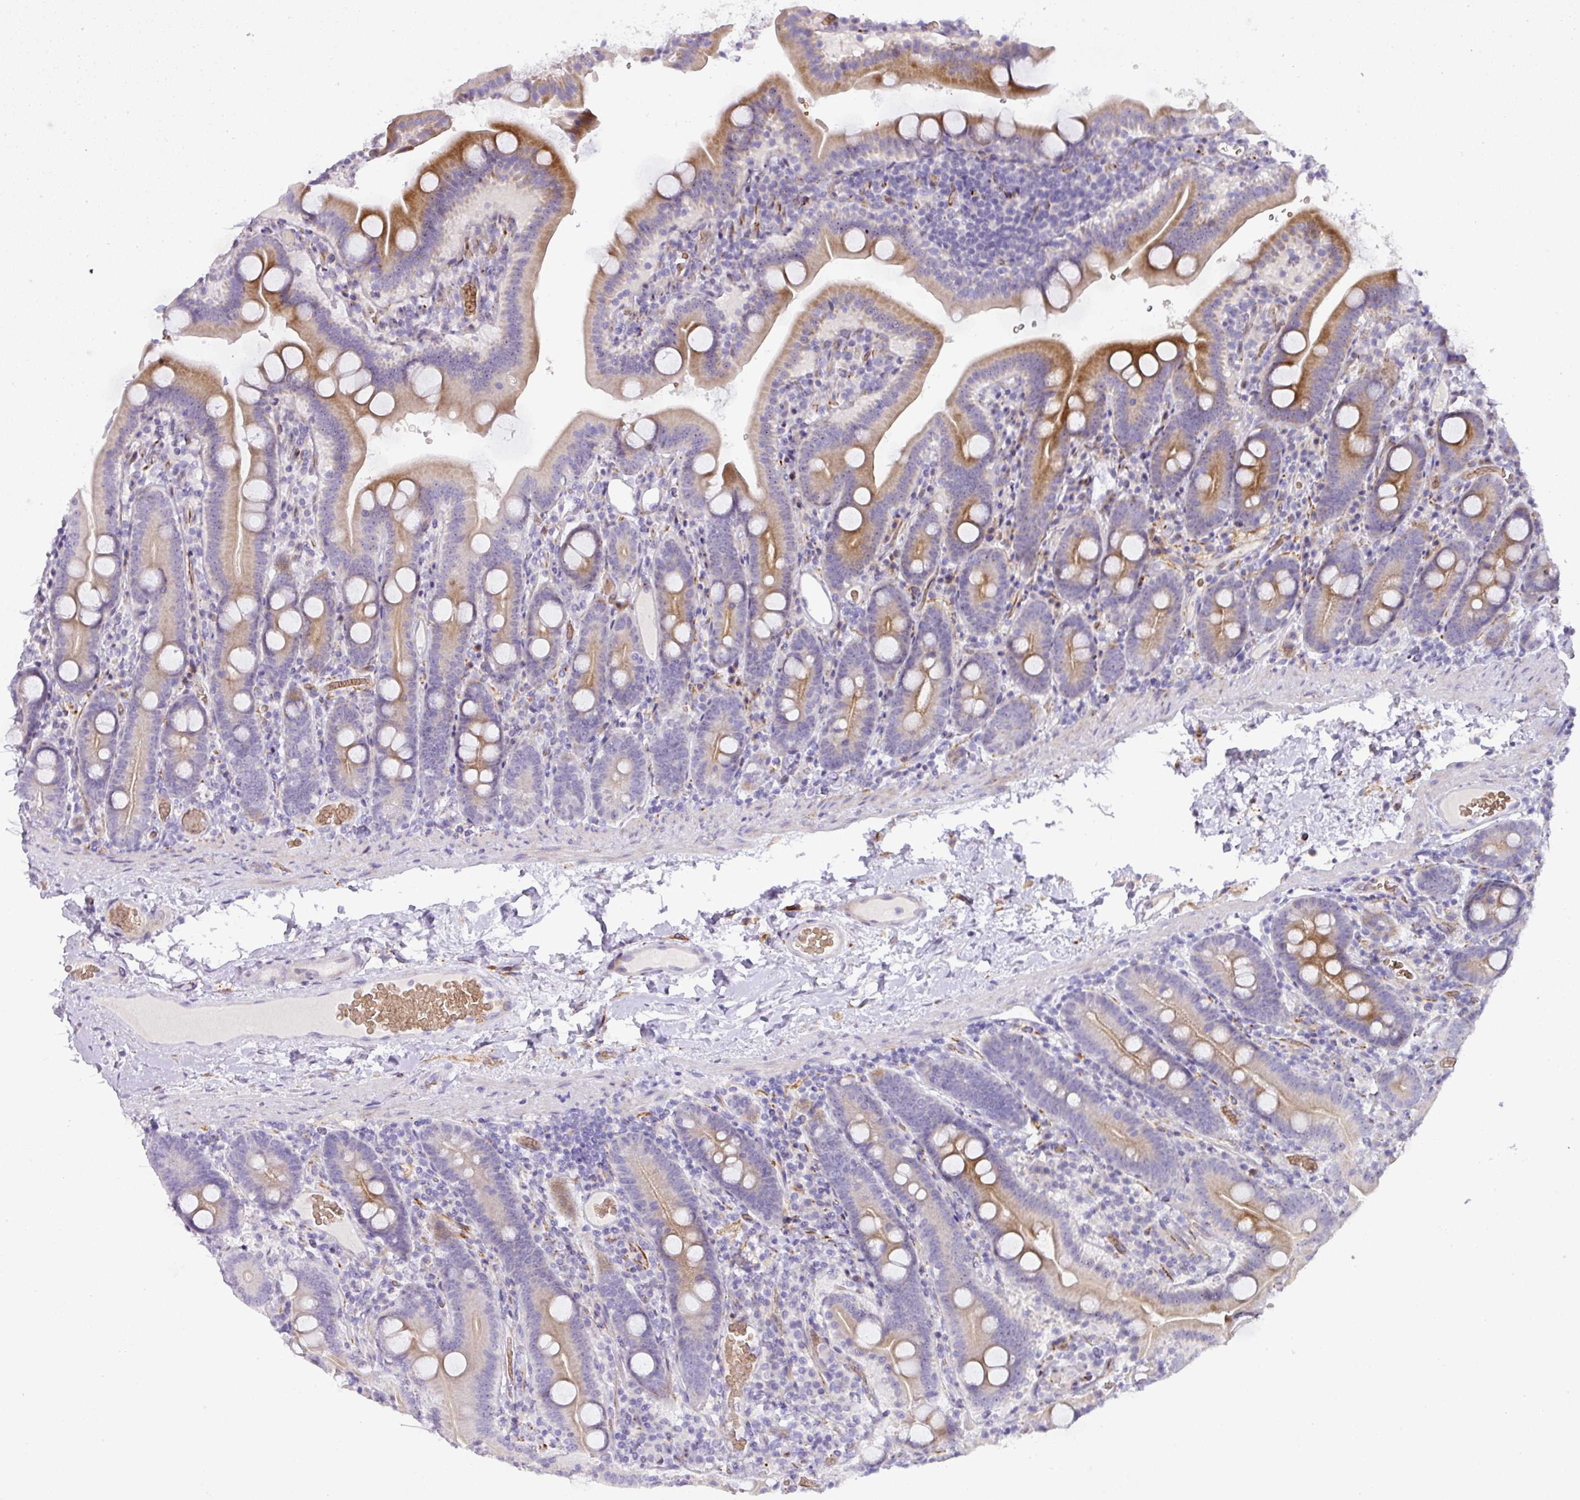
{"staining": {"intensity": "moderate", "quantity": "25%-75%", "location": "cytoplasmic/membranous"}, "tissue": "duodenum", "cell_type": "Glandular cells", "image_type": "normal", "snomed": [{"axis": "morphology", "description": "Normal tissue, NOS"}, {"axis": "topography", "description": "Duodenum"}], "caption": "Immunohistochemical staining of normal duodenum shows 25%-75% levels of moderate cytoplasmic/membranous protein positivity in about 25%-75% of glandular cells. (Stains: DAB in brown, nuclei in blue, Microscopy: brightfield microscopy at high magnification).", "gene": "ATP6V1F", "patient": {"sex": "male", "age": 55}}